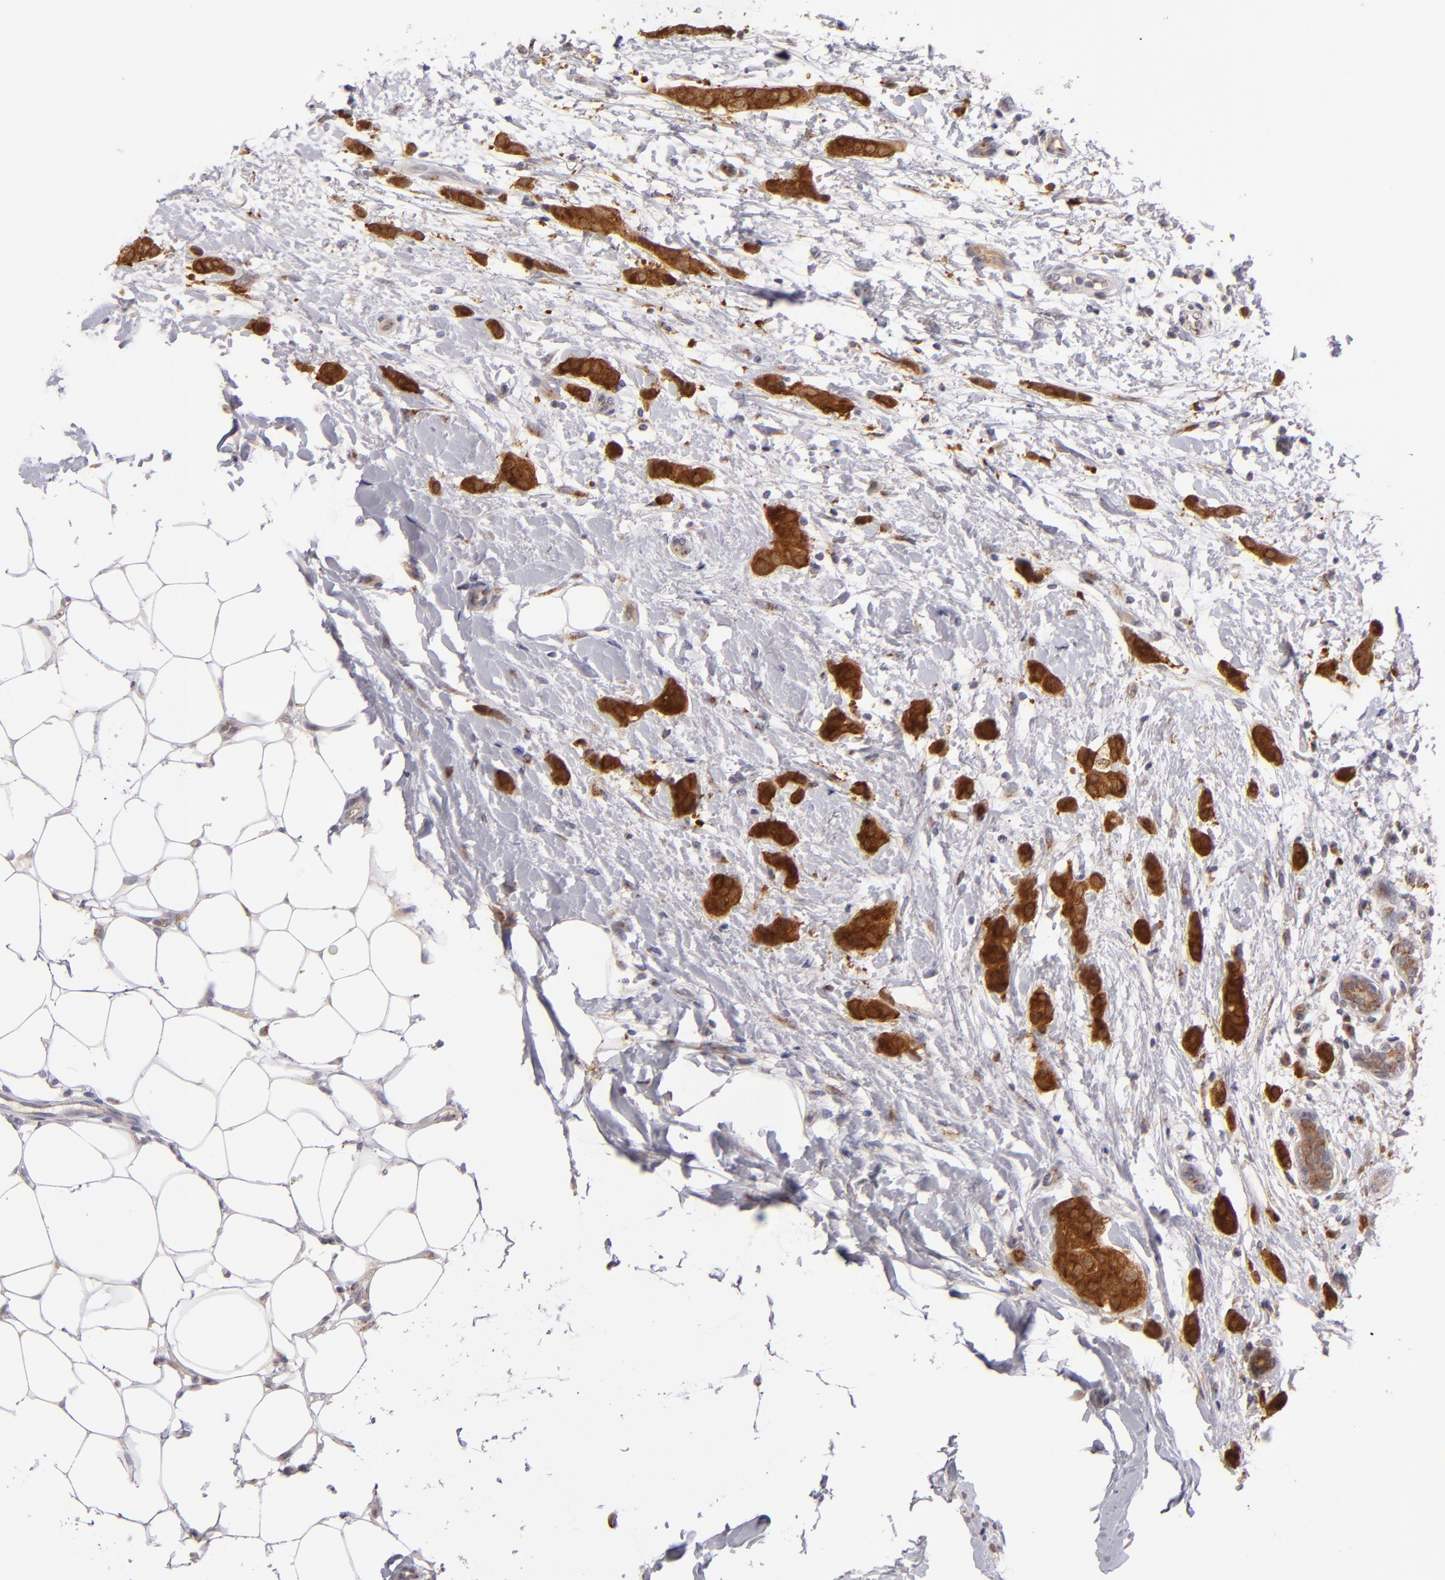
{"staining": {"intensity": "strong", "quantity": ">75%", "location": "cytoplasmic/membranous"}, "tissue": "breast cancer", "cell_type": "Tumor cells", "image_type": "cancer", "snomed": [{"axis": "morphology", "description": "Lobular carcinoma"}, {"axis": "topography", "description": "Breast"}], "caption": "An IHC histopathology image of neoplastic tissue is shown. Protein staining in brown highlights strong cytoplasmic/membranous positivity in breast lobular carcinoma within tumor cells.", "gene": "SH2D4A", "patient": {"sex": "female", "age": 55}}